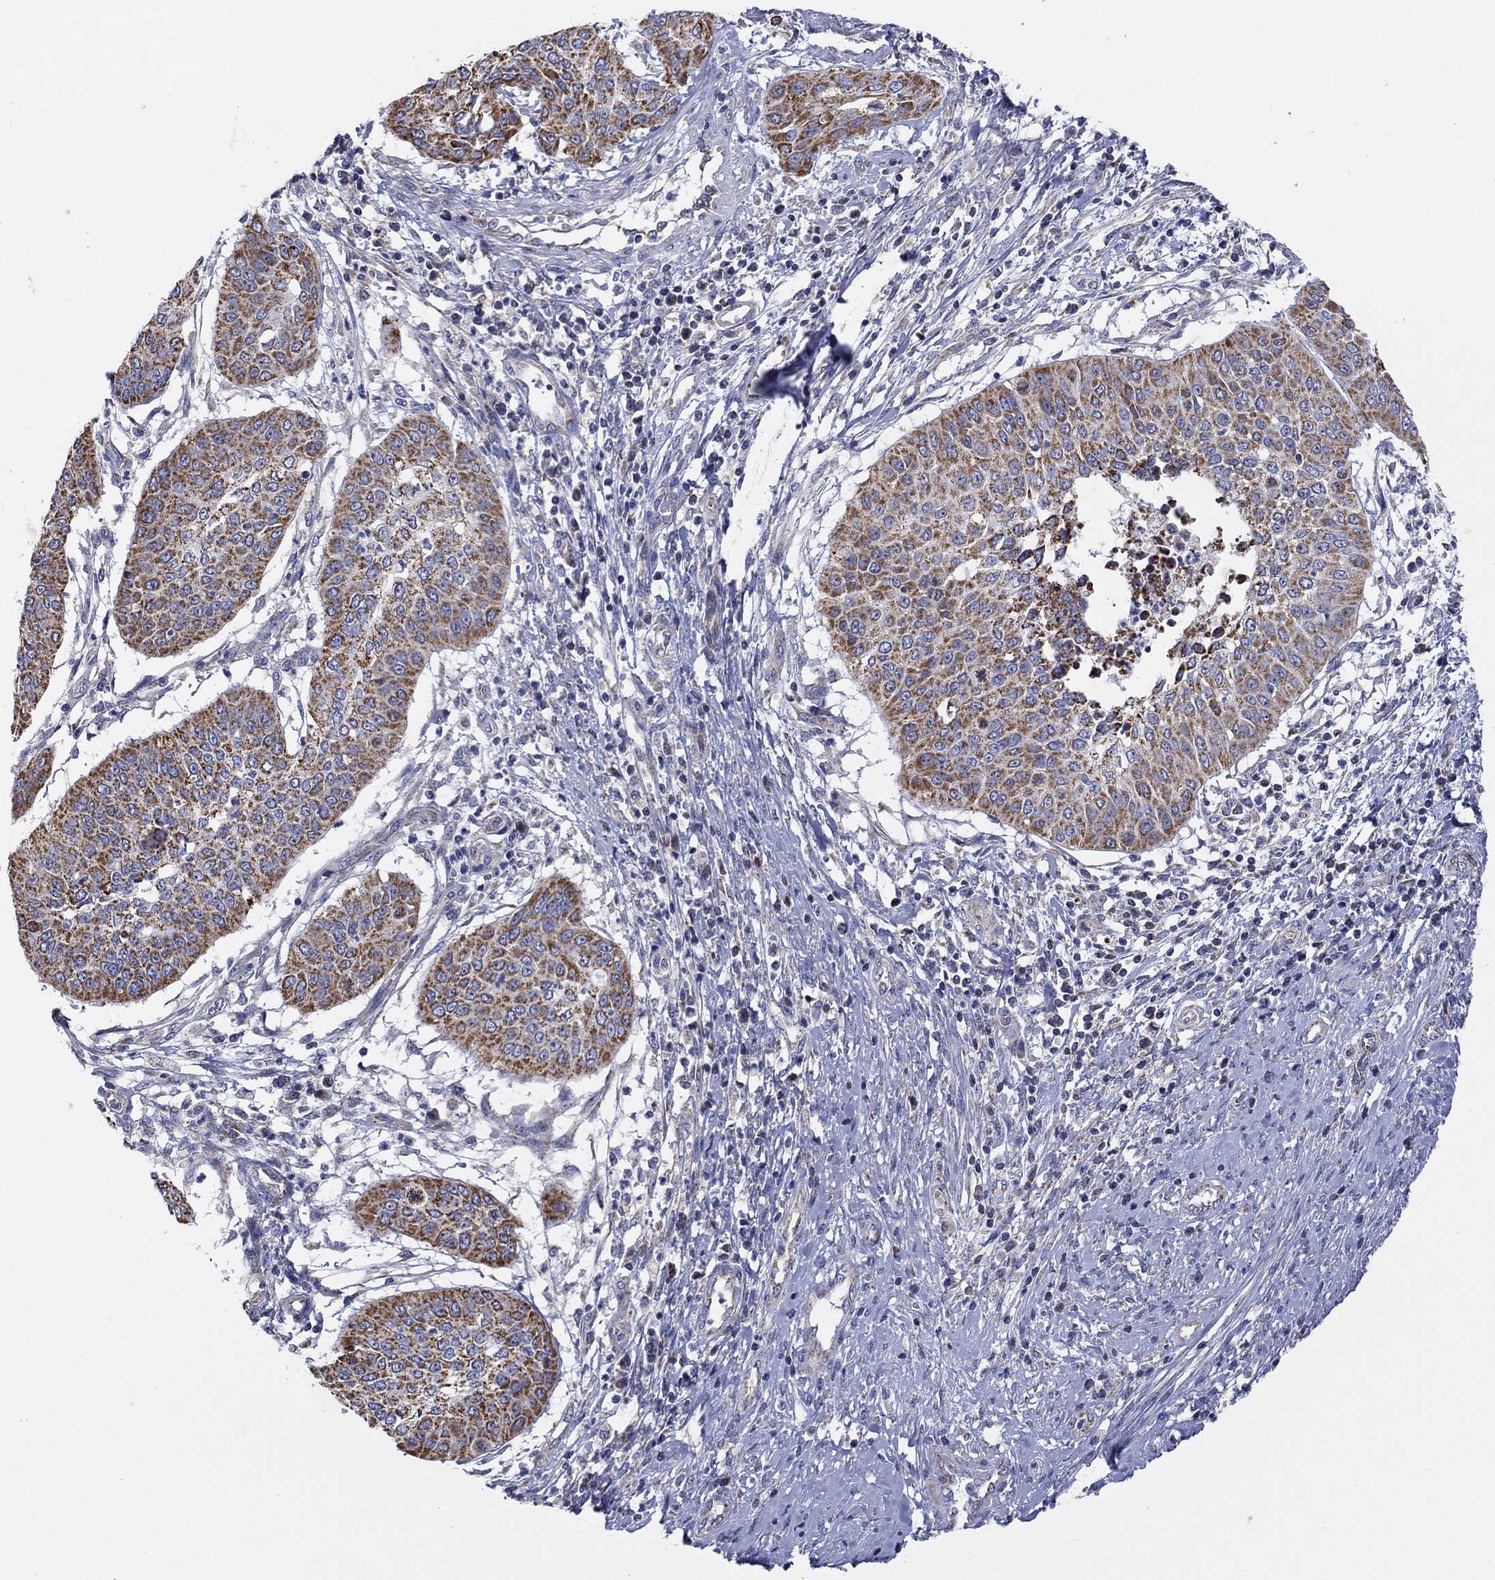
{"staining": {"intensity": "moderate", "quantity": ">75%", "location": "cytoplasmic/membranous"}, "tissue": "cervical cancer", "cell_type": "Tumor cells", "image_type": "cancer", "snomed": [{"axis": "morphology", "description": "Normal tissue, NOS"}, {"axis": "morphology", "description": "Squamous cell carcinoma, NOS"}, {"axis": "topography", "description": "Cervix"}], "caption": "Human cervical cancer (squamous cell carcinoma) stained with a brown dye demonstrates moderate cytoplasmic/membranous positive expression in about >75% of tumor cells.", "gene": "HPS5", "patient": {"sex": "female", "age": 39}}